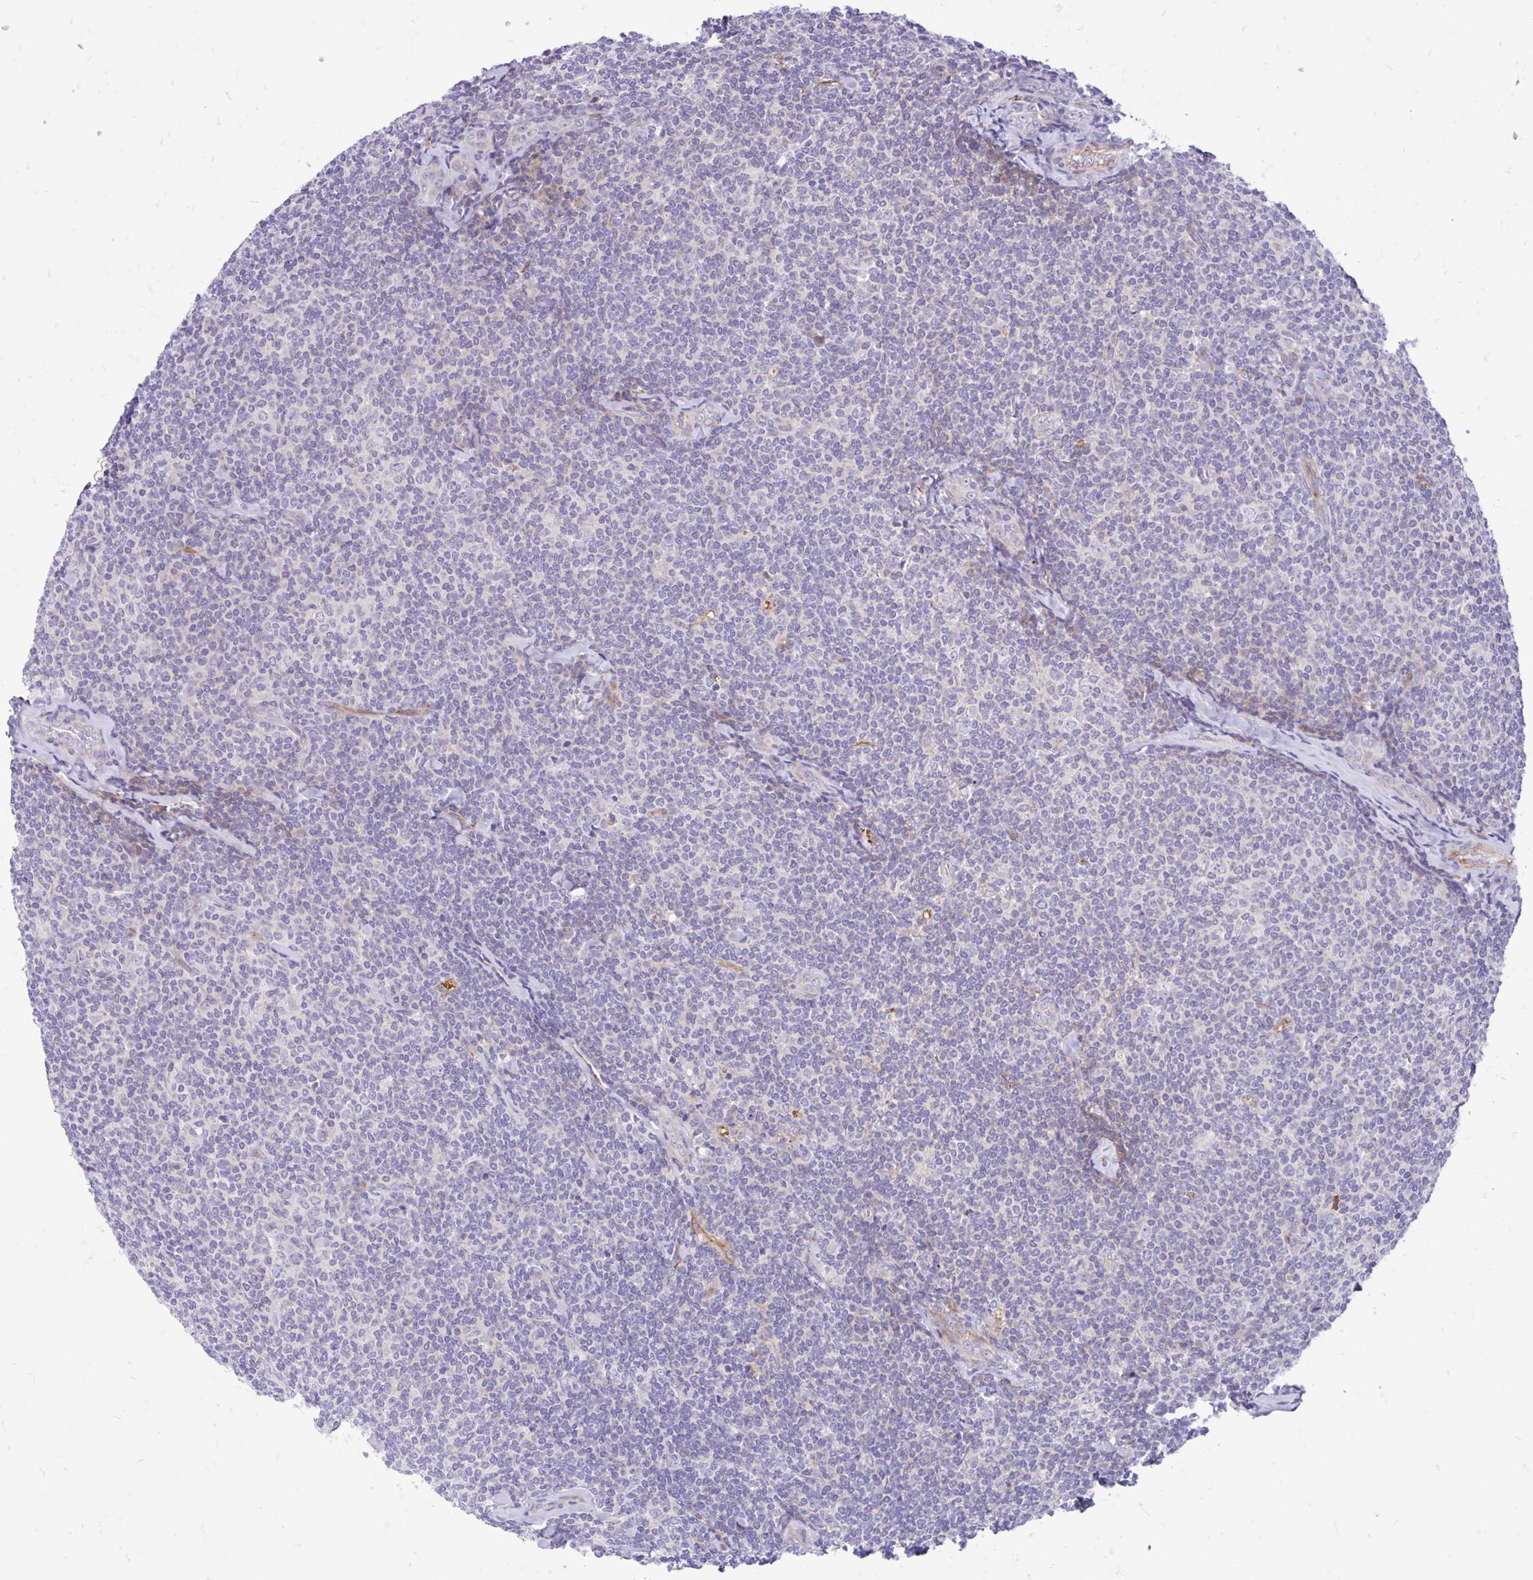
{"staining": {"intensity": "negative", "quantity": "none", "location": "none"}, "tissue": "lymphoma", "cell_type": "Tumor cells", "image_type": "cancer", "snomed": [{"axis": "morphology", "description": "Malignant lymphoma, non-Hodgkin's type, Low grade"}, {"axis": "topography", "description": "Lymph node"}], "caption": "Tumor cells are negative for protein expression in human malignant lymphoma, non-Hodgkin's type (low-grade).", "gene": "ESPNL", "patient": {"sex": "female", "age": 56}}